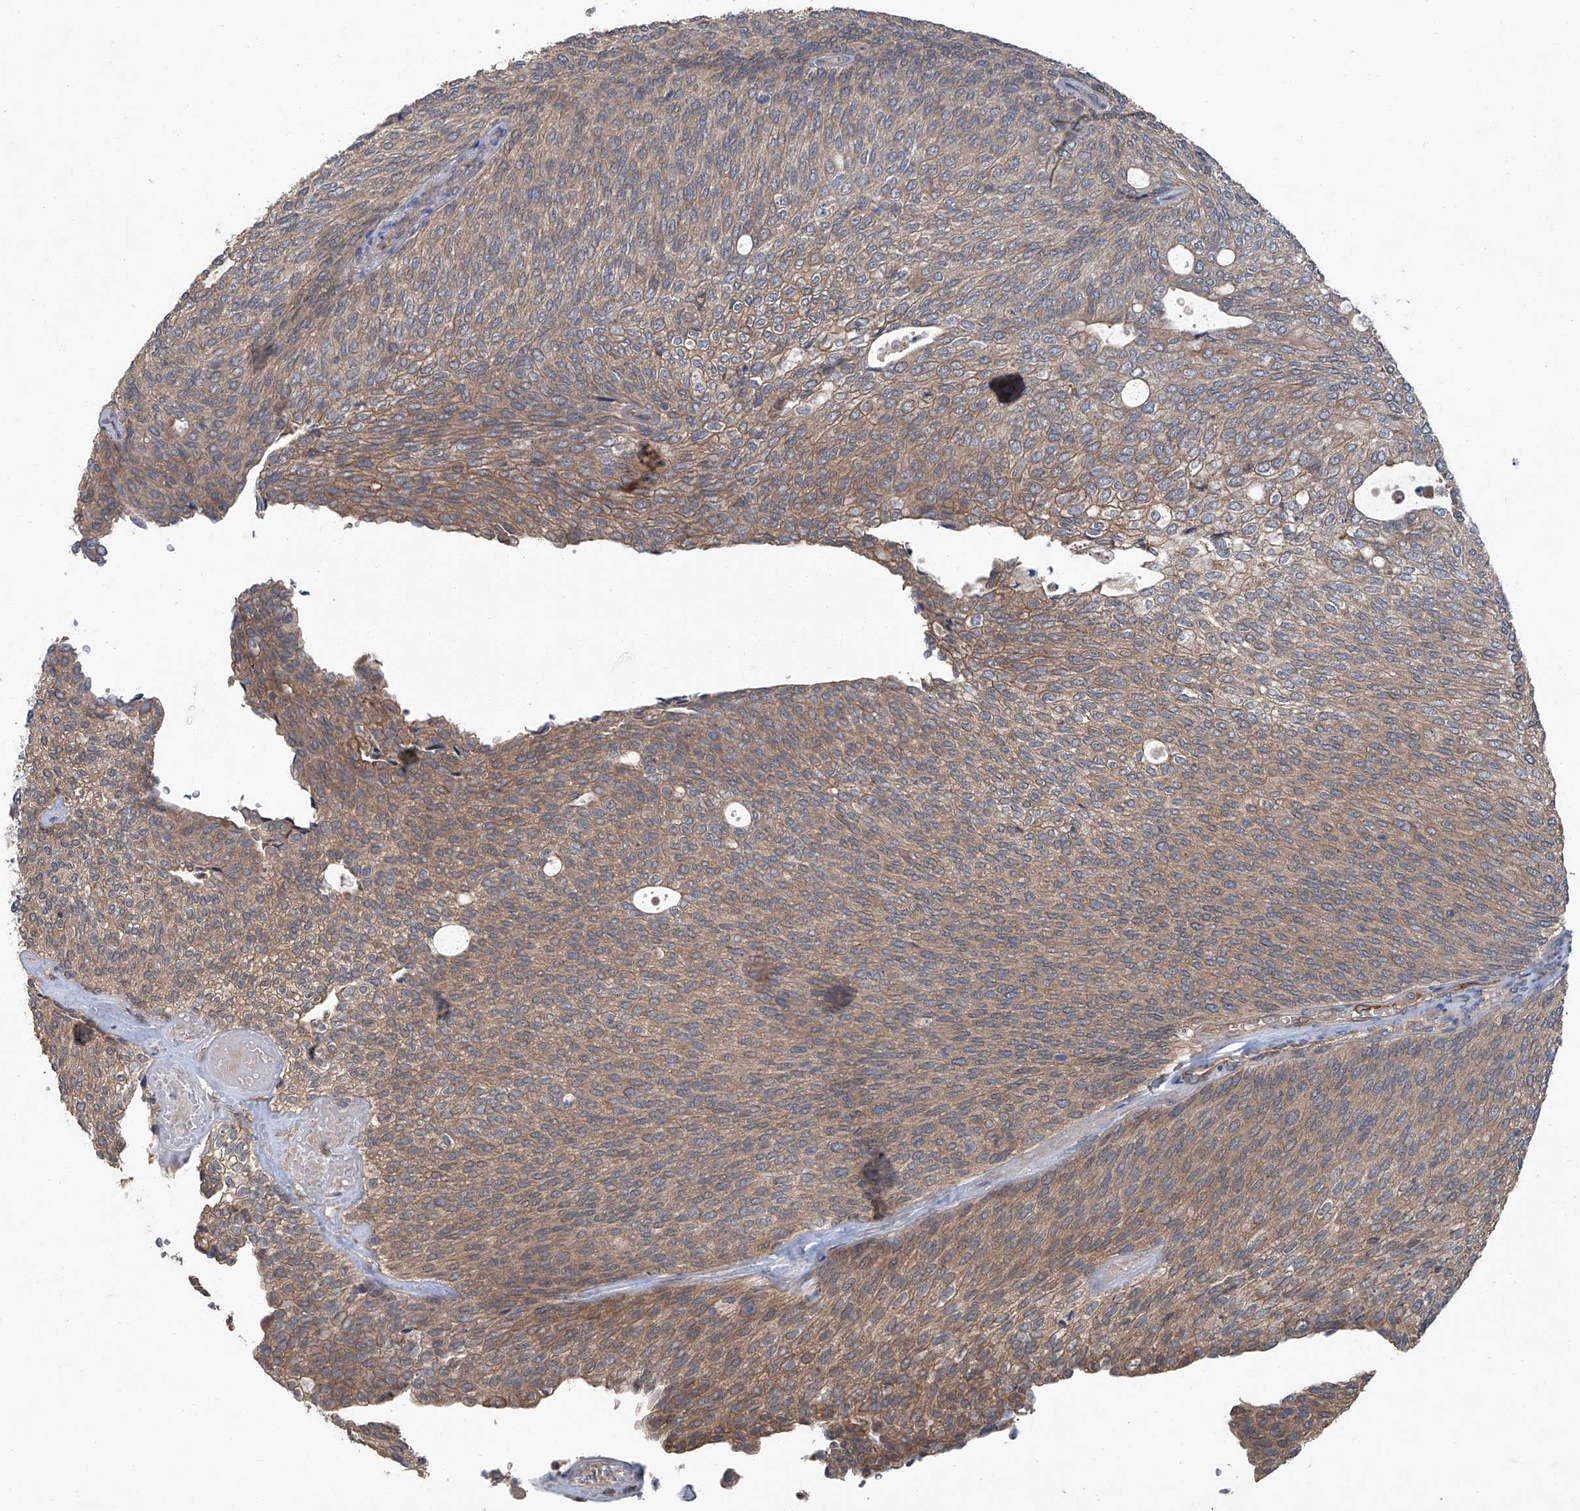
{"staining": {"intensity": "moderate", "quantity": "25%-75%", "location": "cytoplasmic/membranous"}, "tissue": "urothelial cancer", "cell_type": "Tumor cells", "image_type": "cancer", "snomed": [{"axis": "morphology", "description": "Urothelial carcinoma, Low grade"}, {"axis": "topography", "description": "Urinary bladder"}], "caption": "Moderate cytoplasmic/membranous staining for a protein is present in about 25%-75% of tumor cells of urothelial cancer using immunohistochemistry (IHC).", "gene": "ANKRD34A", "patient": {"sex": "female", "age": 79}}